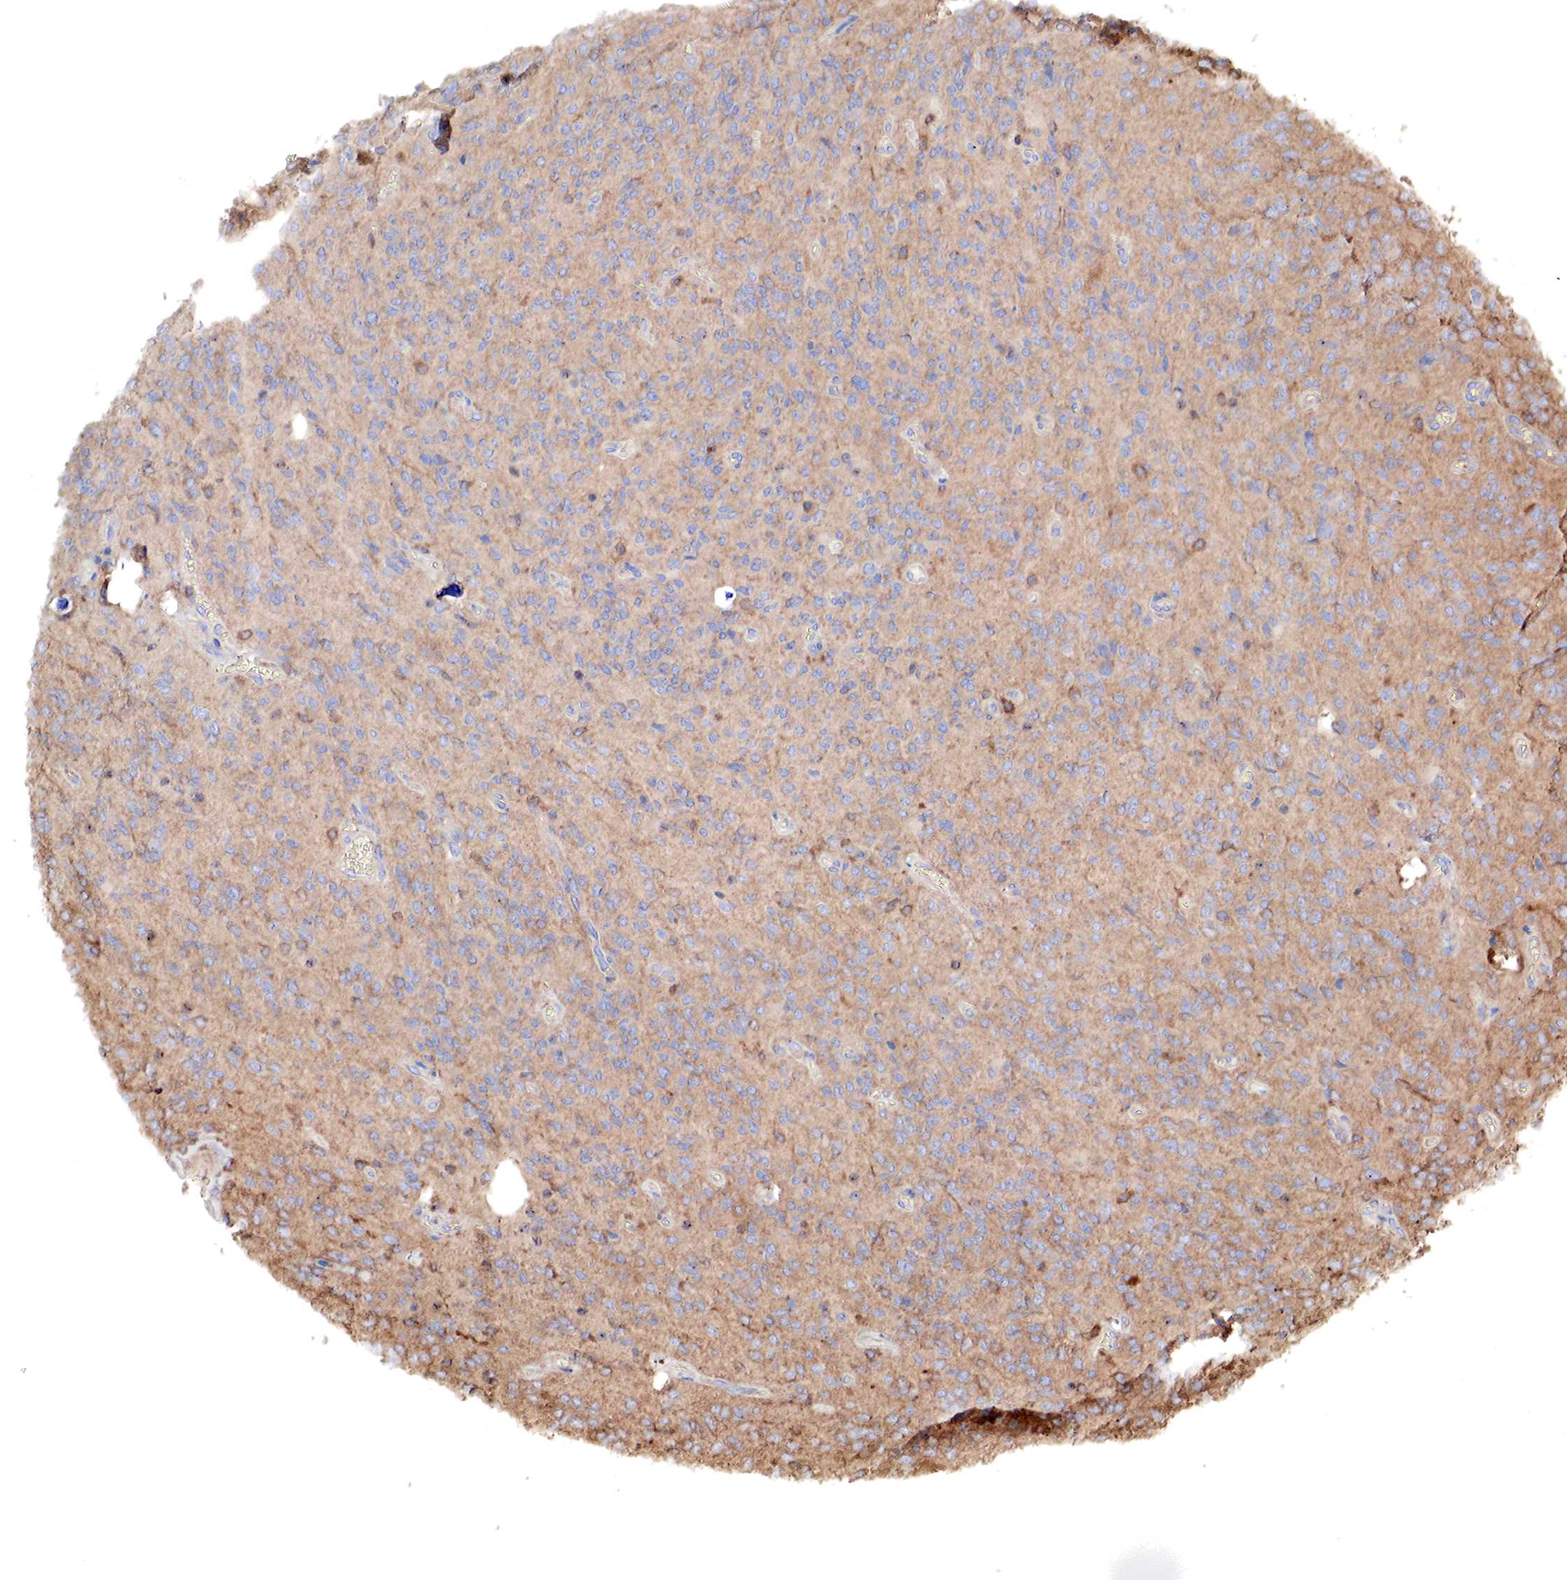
{"staining": {"intensity": "negative", "quantity": "none", "location": "none"}, "tissue": "glioma", "cell_type": "Tumor cells", "image_type": "cancer", "snomed": [{"axis": "morphology", "description": "Glioma, malignant, Low grade"}, {"axis": "topography", "description": "Brain"}], "caption": "Tumor cells show no significant protein staining in malignant glioma (low-grade).", "gene": "G6PD", "patient": {"sex": "female", "age": 15}}